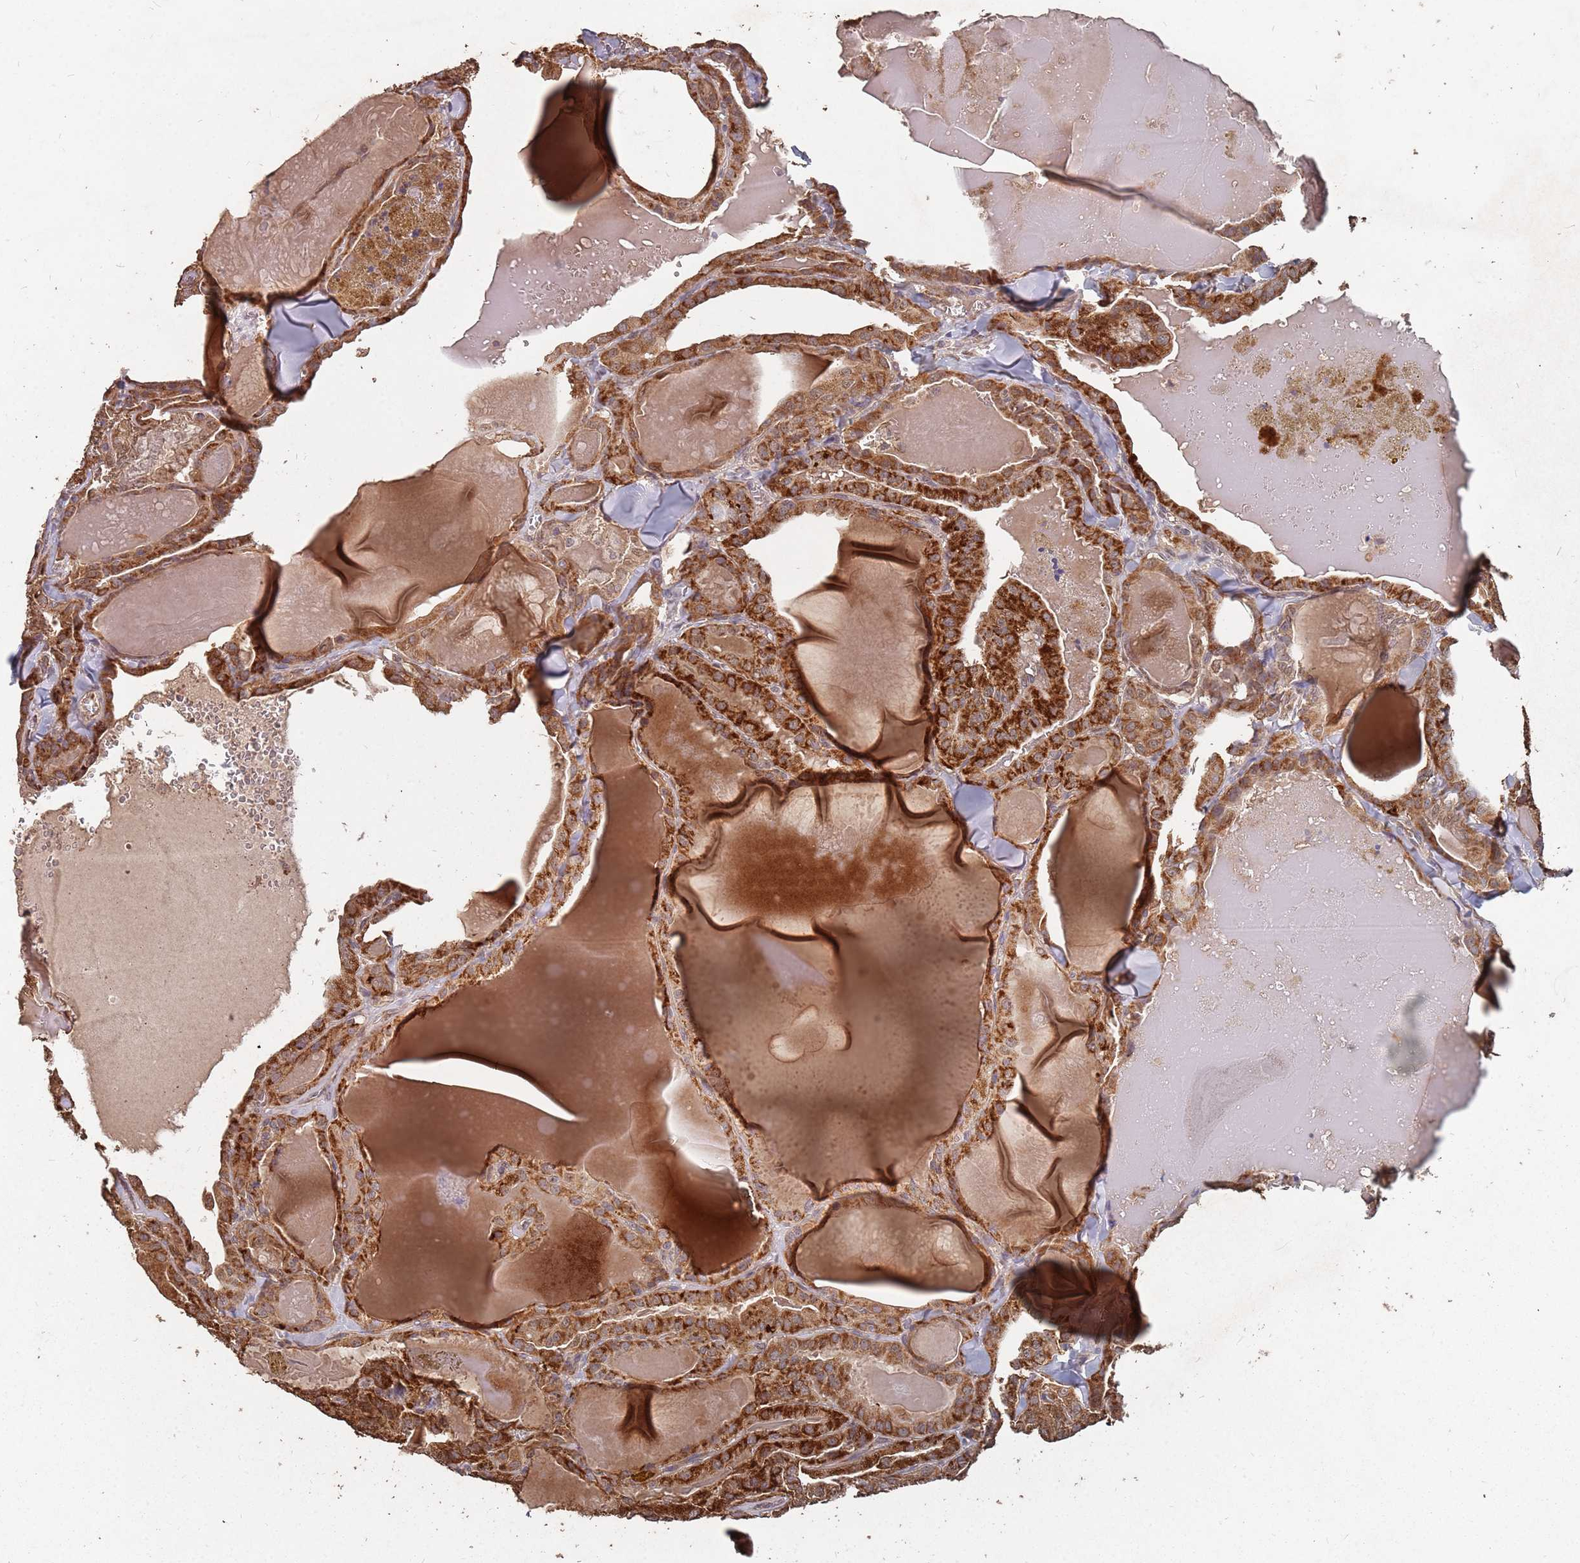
{"staining": {"intensity": "strong", "quantity": ">75%", "location": "cytoplasmic/membranous"}, "tissue": "thyroid cancer", "cell_type": "Tumor cells", "image_type": "cancer", "snomed": [{"axis": "morphology", "description": "Papillary adenocarcinoma, NOS"}, {"axis": "topography", "description": "Thyroid gland"}], "caption": "Tumor cells exhibit high levels of strong cytoplasmic/membranous expression in approximately >75% of cells in thyroid cancer (papillary adenocarcinoma).", "gene": "PRORP", "patient": {"sex": "male", "age": 52}}